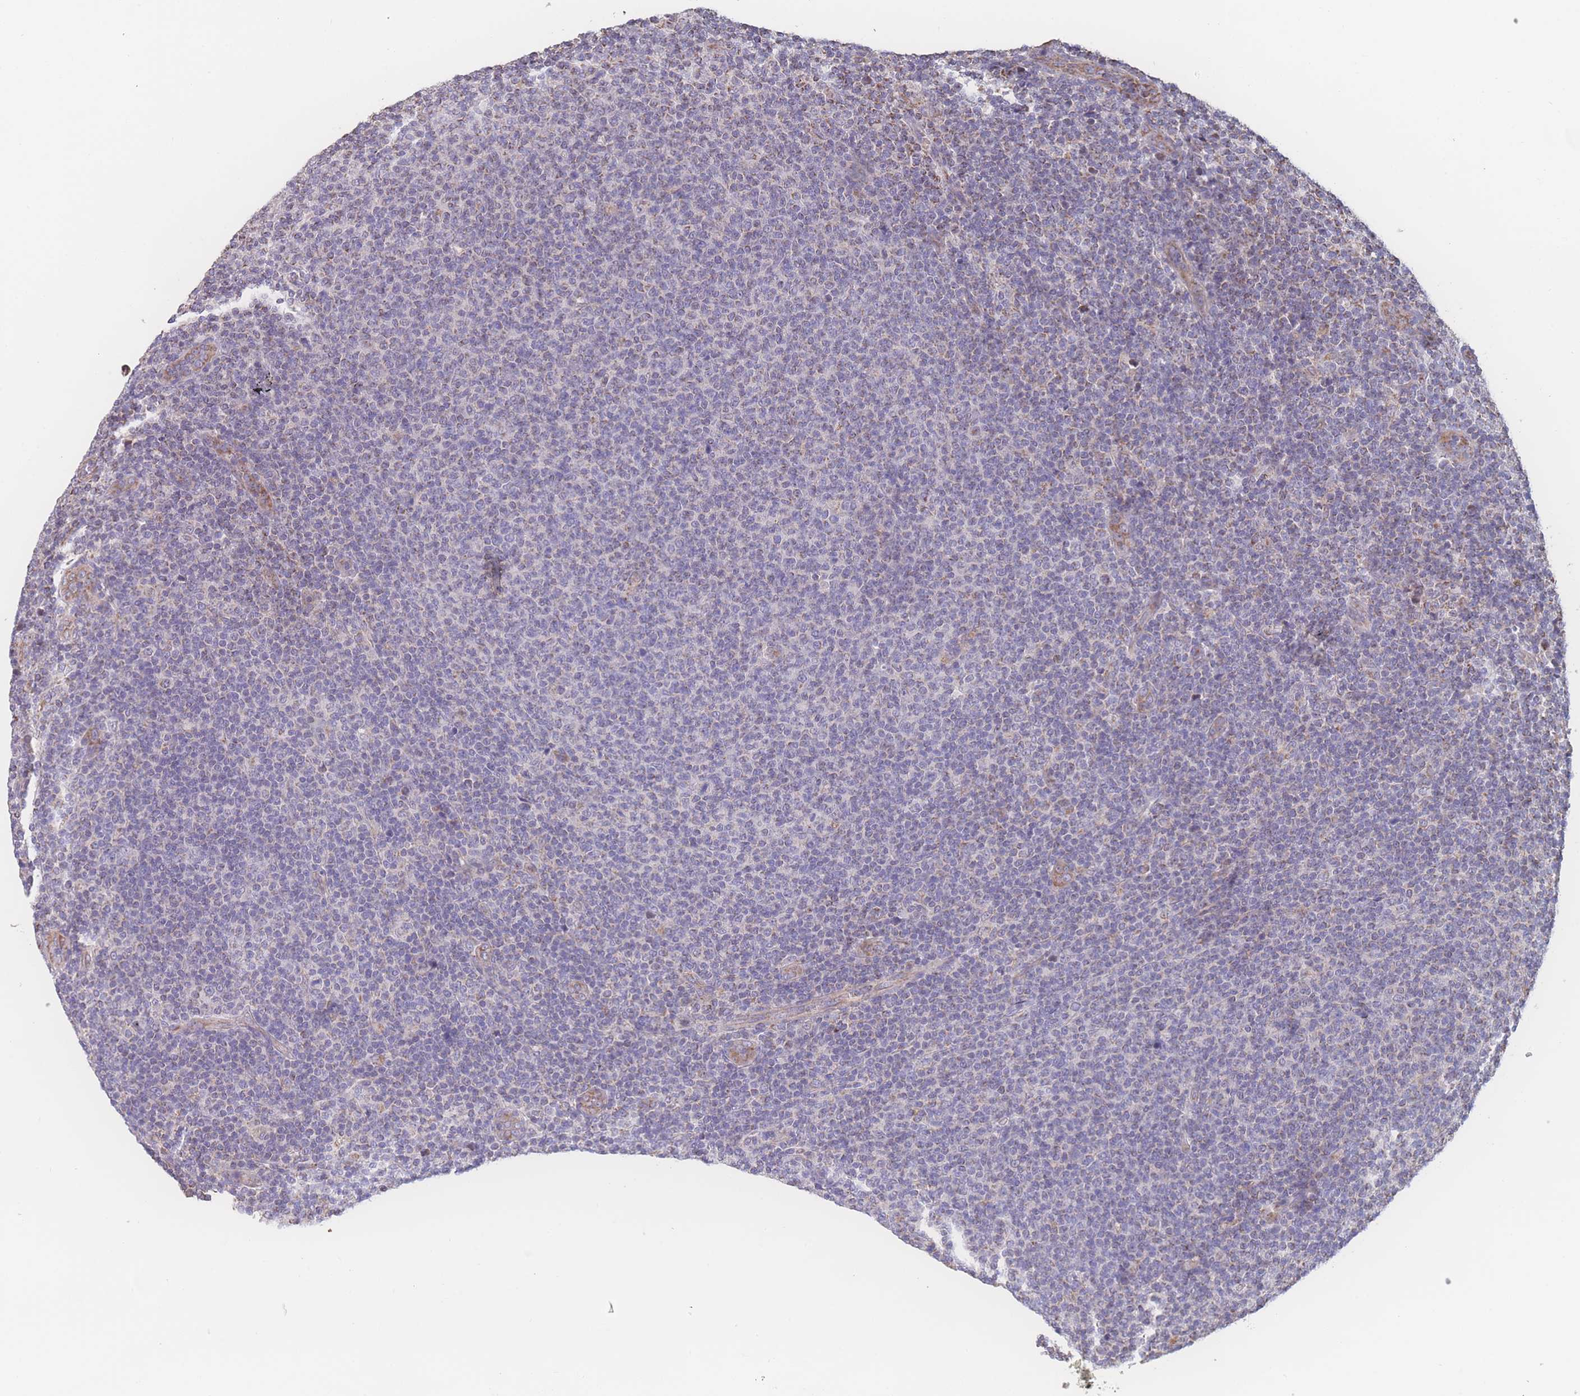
{"staining": {"intensity": "negative", "quantity": "none", "location": "none"}, "tissue": "lymphoma", "cell_type": "Tumor cells", "image_type": "cancer", "snomed": [{"axis": "morphology", "description": "Malignant lymphoma, non-Hodgkin's type, Low grade"}, {"axis": "topography", "description": "Lymph node"}], "caption": "There is no significant expression in tumor cells of low-grade malignant lymphoma, non-Hodgkin's type.", "gene": "SGSM3", "patient": {"sex": "male", "age": 66}}